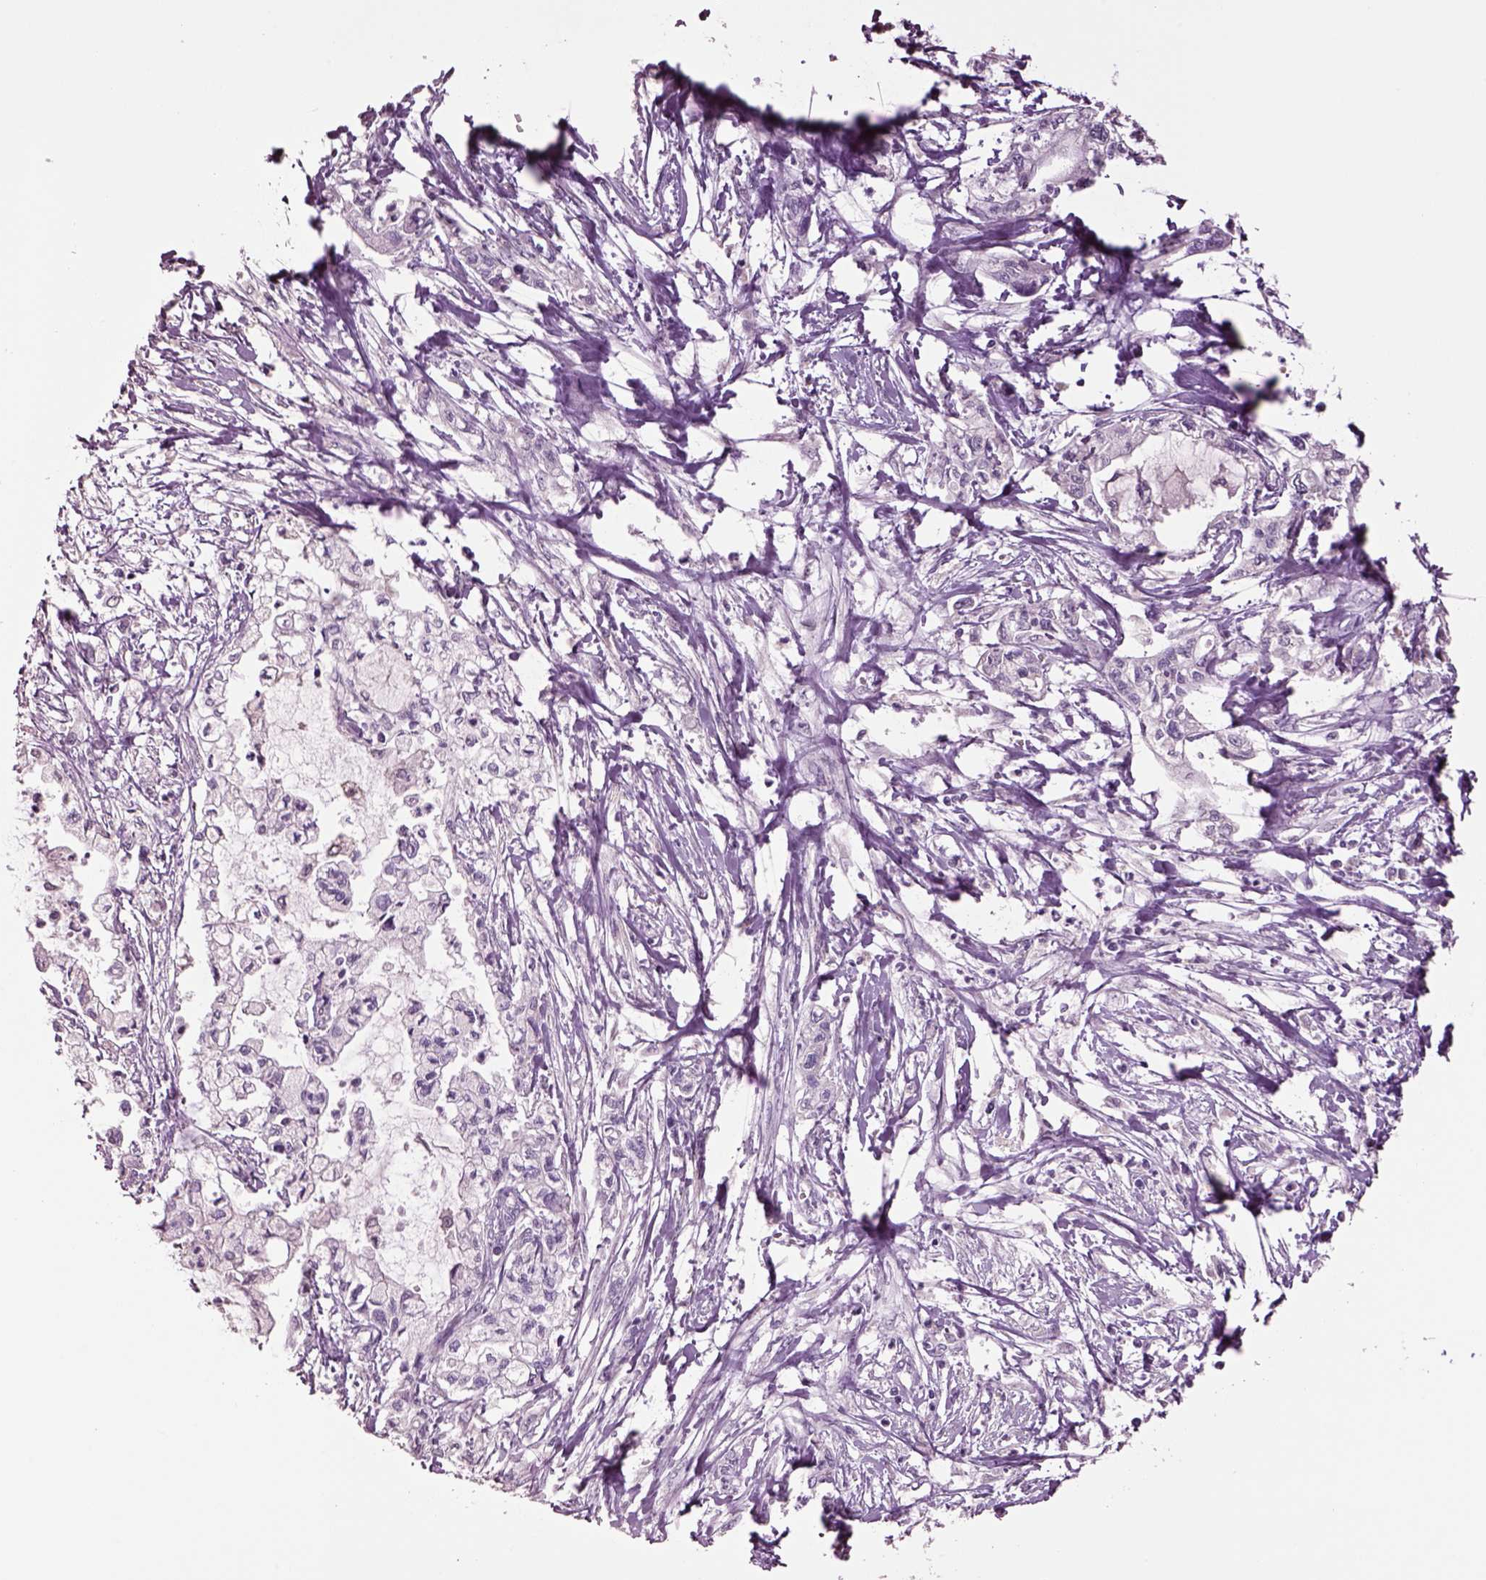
{"staining": {"intensity": "negative", "quantity": "none", "location": "none"}, "tissue": "pancreatic cancer", "cell_type": "Tumor cells", "image_type": "cancer", "snomed": [{"axis": "morphology", "description": "Adenocarcinoma, NOS"}, {"axis": "topography", "description": "Pancreas"}], "caption": "Adenocarcinoma (pancreatic) was stained to show a protein in brown. There is no significant expression in tumor cells. (Stains: DAB immunohistochemistry with hematoxylin counter stain, Microscopy: brightfield microscopy at high magnification).", "gene": "CLPSL1", "patient": {"sex": "male", "age": 54}}